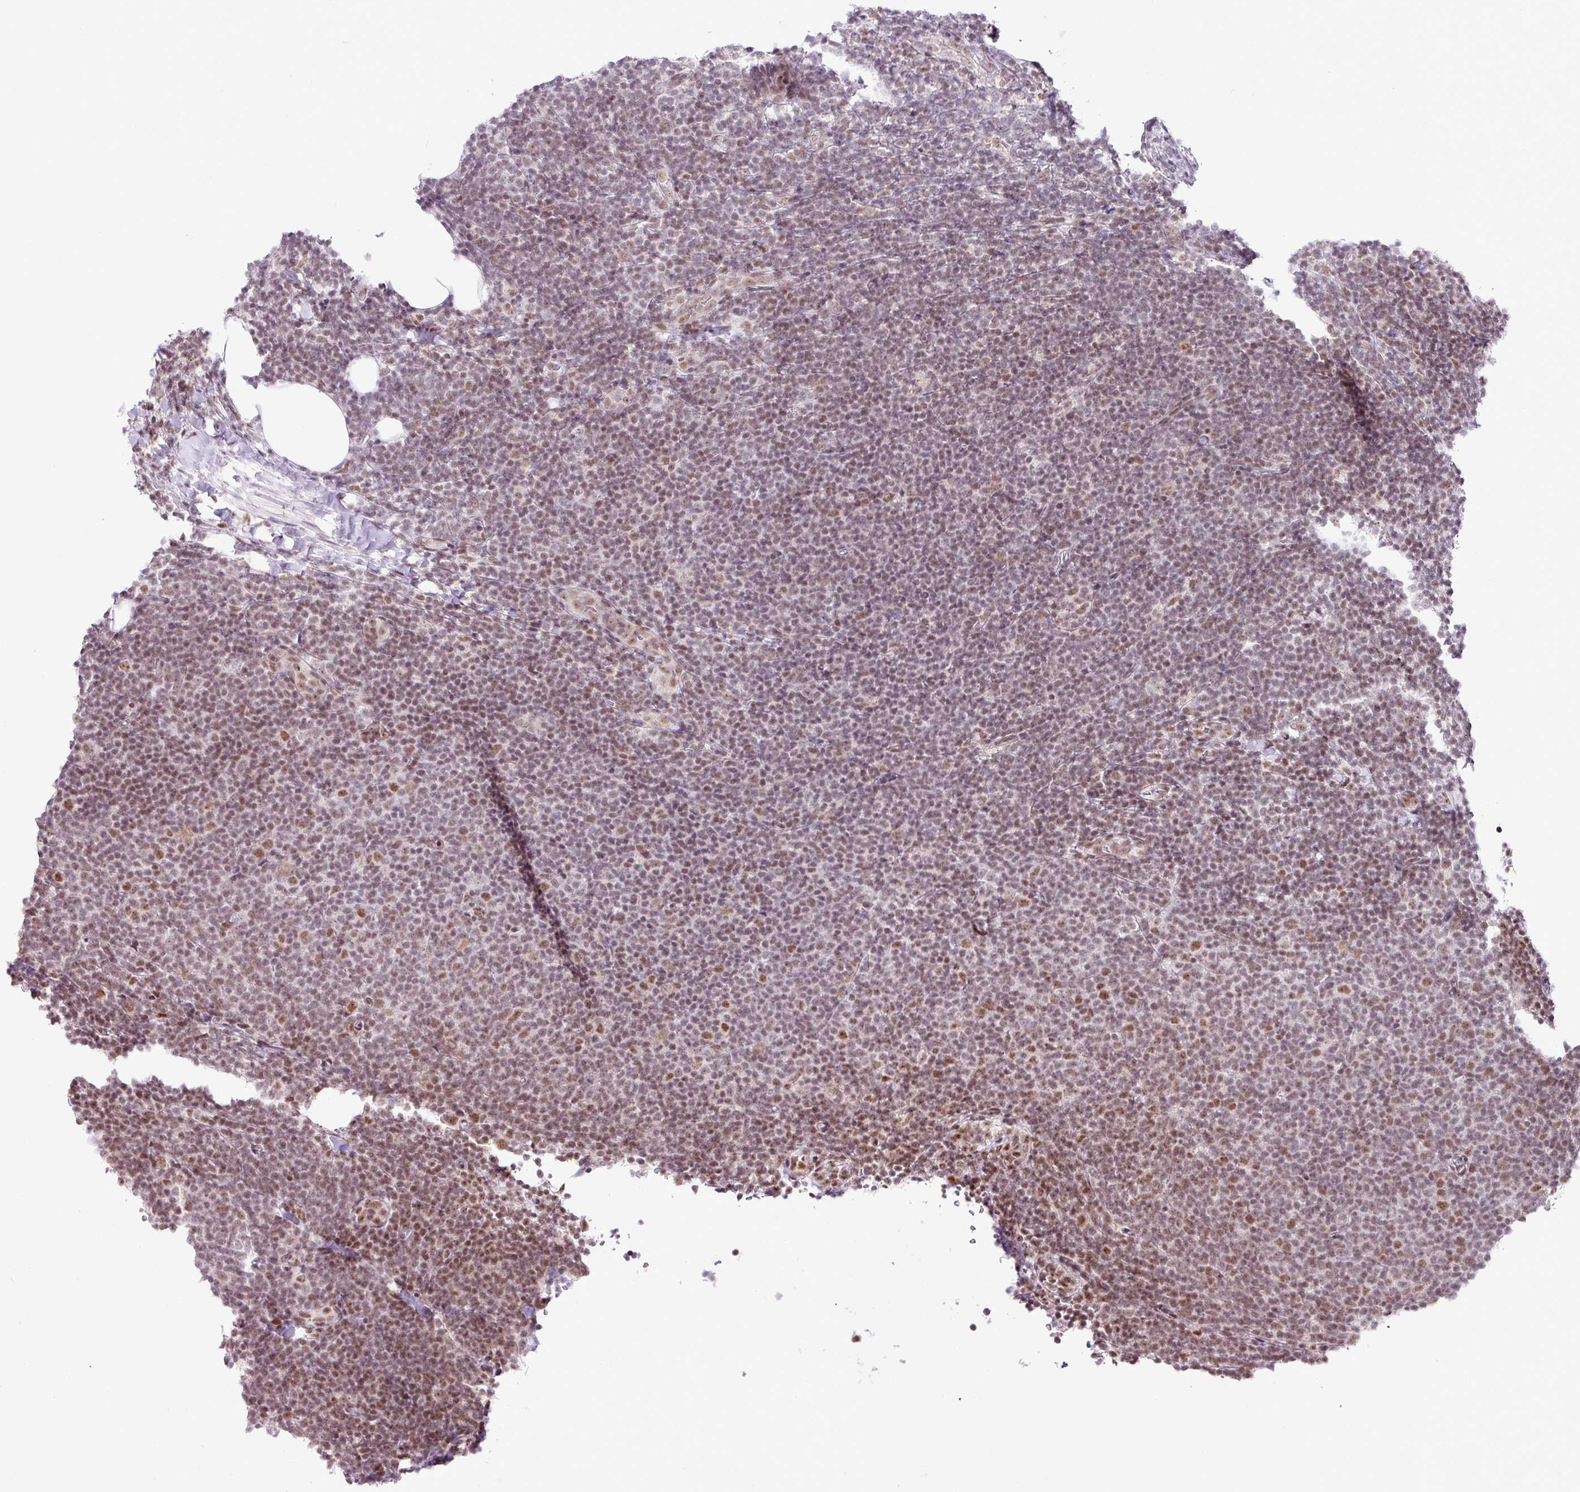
{"staining": {"intensity": "moderate", "quantity": "25%-75%", "location": "nuclear"}, "tissue": "lymphoma", "cell_type": "Tumor cells", "image_type": "cancer", "snomed": [{"axis": "morphology", "description": "Malignant lymphoma, non-Hodgkin's type, Low grade"}, {"axis": "topography", "description": "Lymph node"}], "caption": "This image reveals immunohistochemistry staining of human malignant lymphoma, non-Hodgkin's type (low-grade), with medium moderate nuclear expression in approximately 25%-75% of tumor cells.", "gene": "FAM32A", "patient": {"sex": "male", "age": 66}}